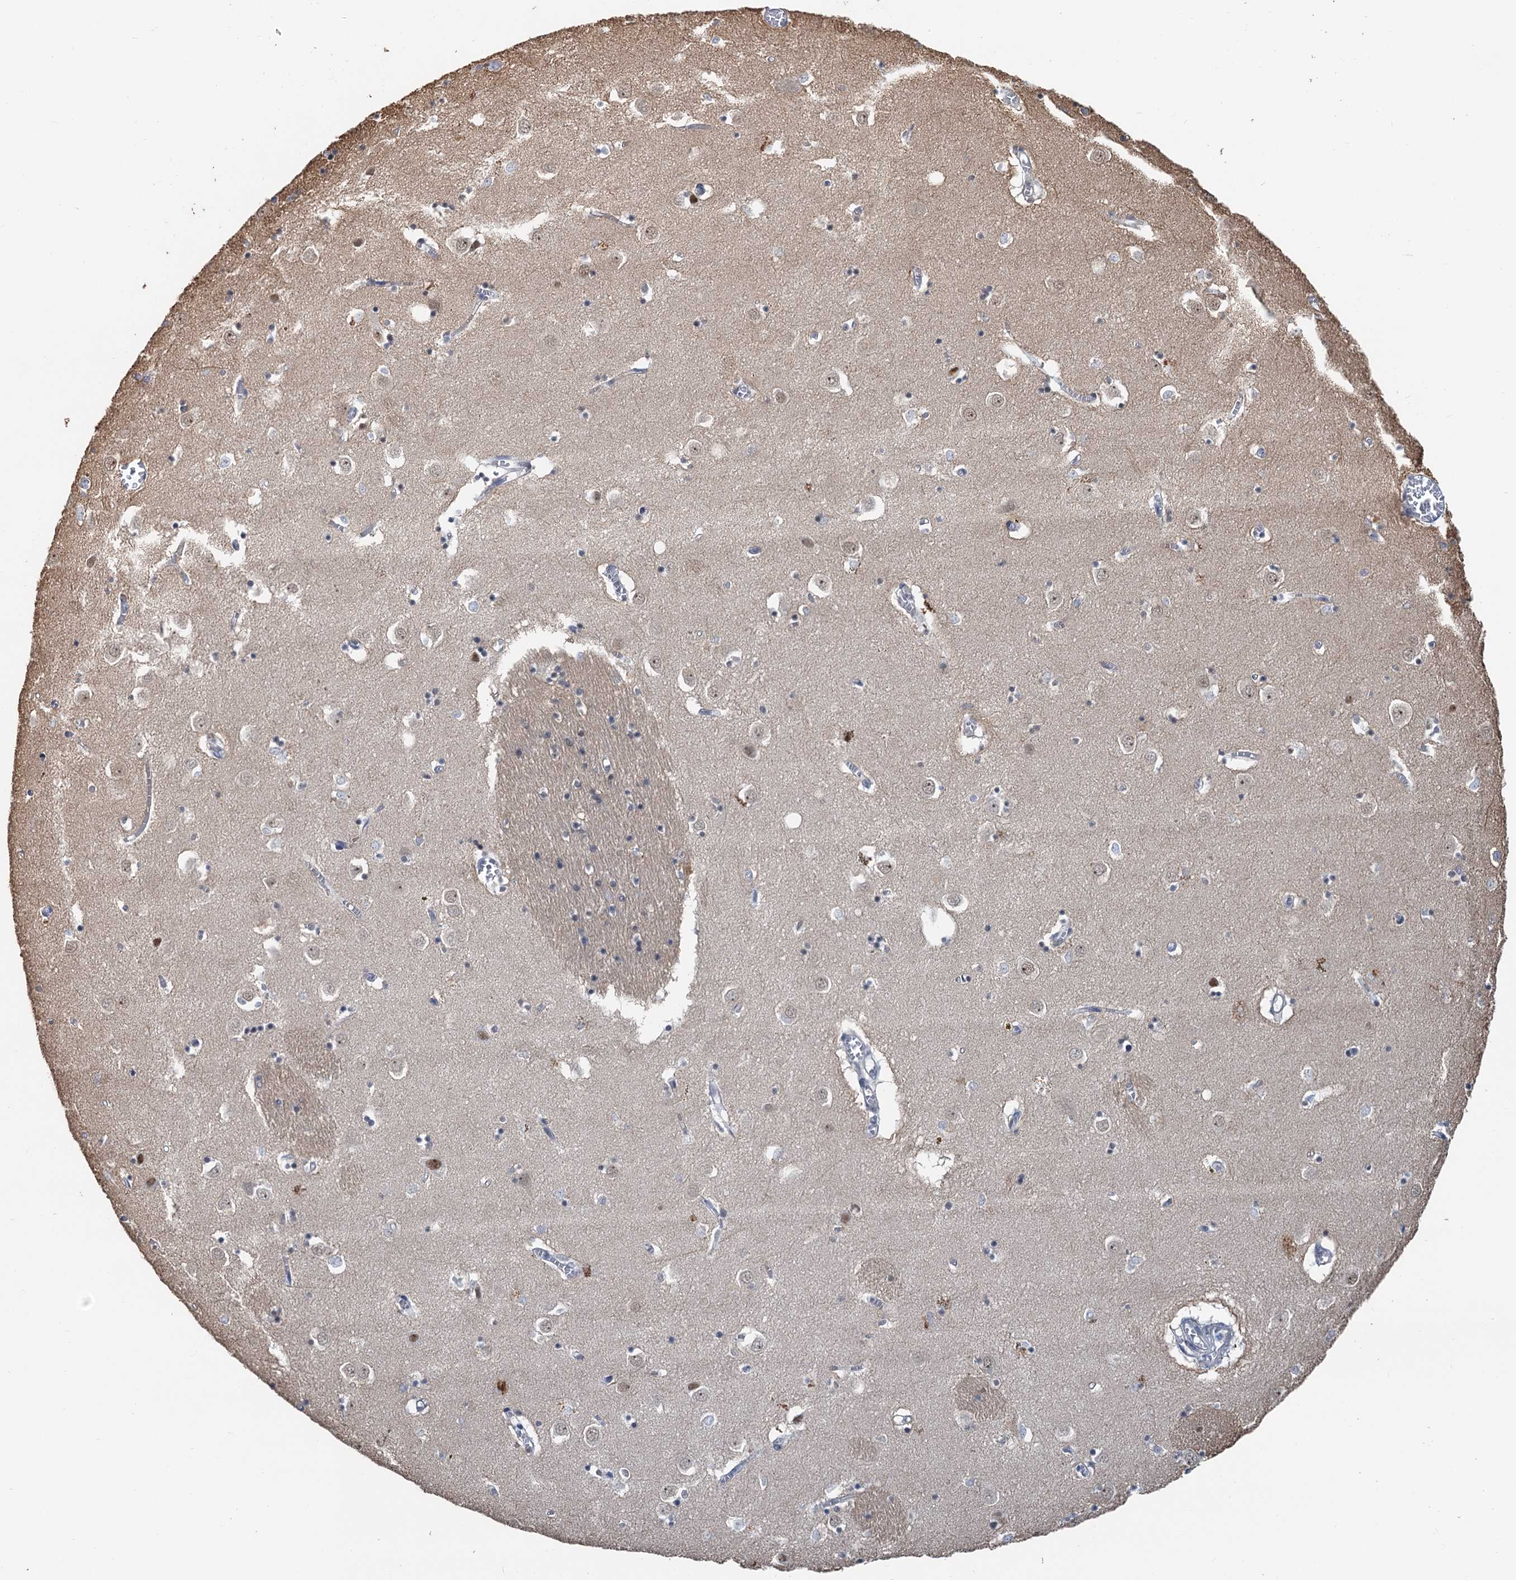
{"staining": {"intensity": "moderate", "quantity": "<25%", "location": "nuclear"}, "tissue": "caudate", "cell_type": "Glial cells", "image_type": "normal", "snomed": [{"axis": "morphology", "description": "Normal tissue, NOS"}, {"axis": "topography", "description": "Lateral ventricle wall"}], "caption": "Caudate was stained to show a protein in brown. There is low levels of moderate nuclear positivity in approximately <25% of glial cells. (IHC, brightfield microscopy, high magnification).", "gene": "CFDP1", "patient": {"sex": "male", "age": 70}}